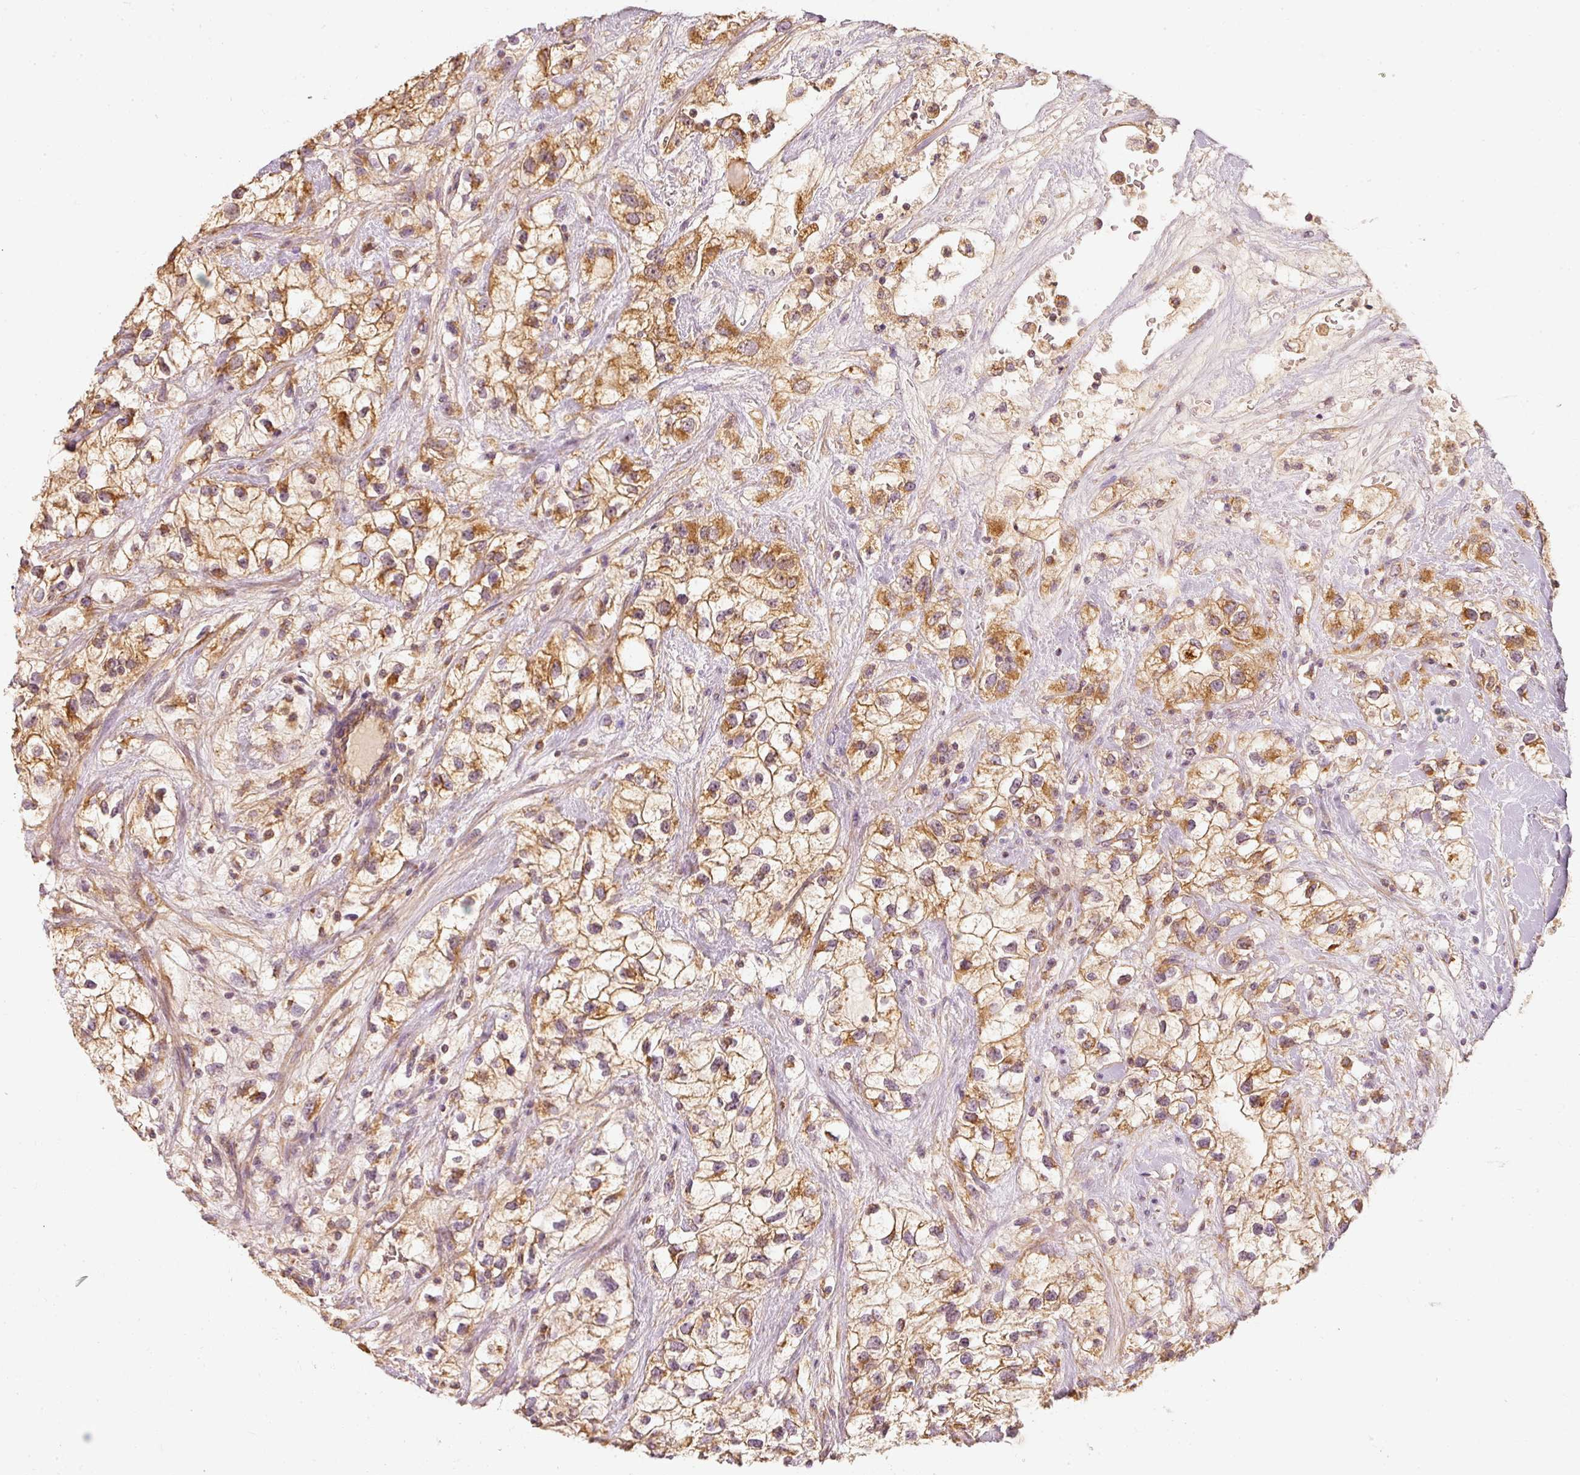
{"staining": {"intensity": "moderate", "quantity": ">75%", "location": "cytoplasmic/membranous"}, "tissue": "renal cancer", "cell_type": "Tumor cells", "image_type": "cancer", "snomed": [{"axis": "morphology", "description": "Adenocarcinoma, NOS"}, {"axis": "topography", "description": "Kidney"}], "caption": "Renal cancer was stained to show a protein in brown. There is medium levels of moderate cytoplasmic/membranous staining in approximately >75% of tumor cells.", "gene": "TOMM40", "patient": {"sex": "male", "age": 59}}